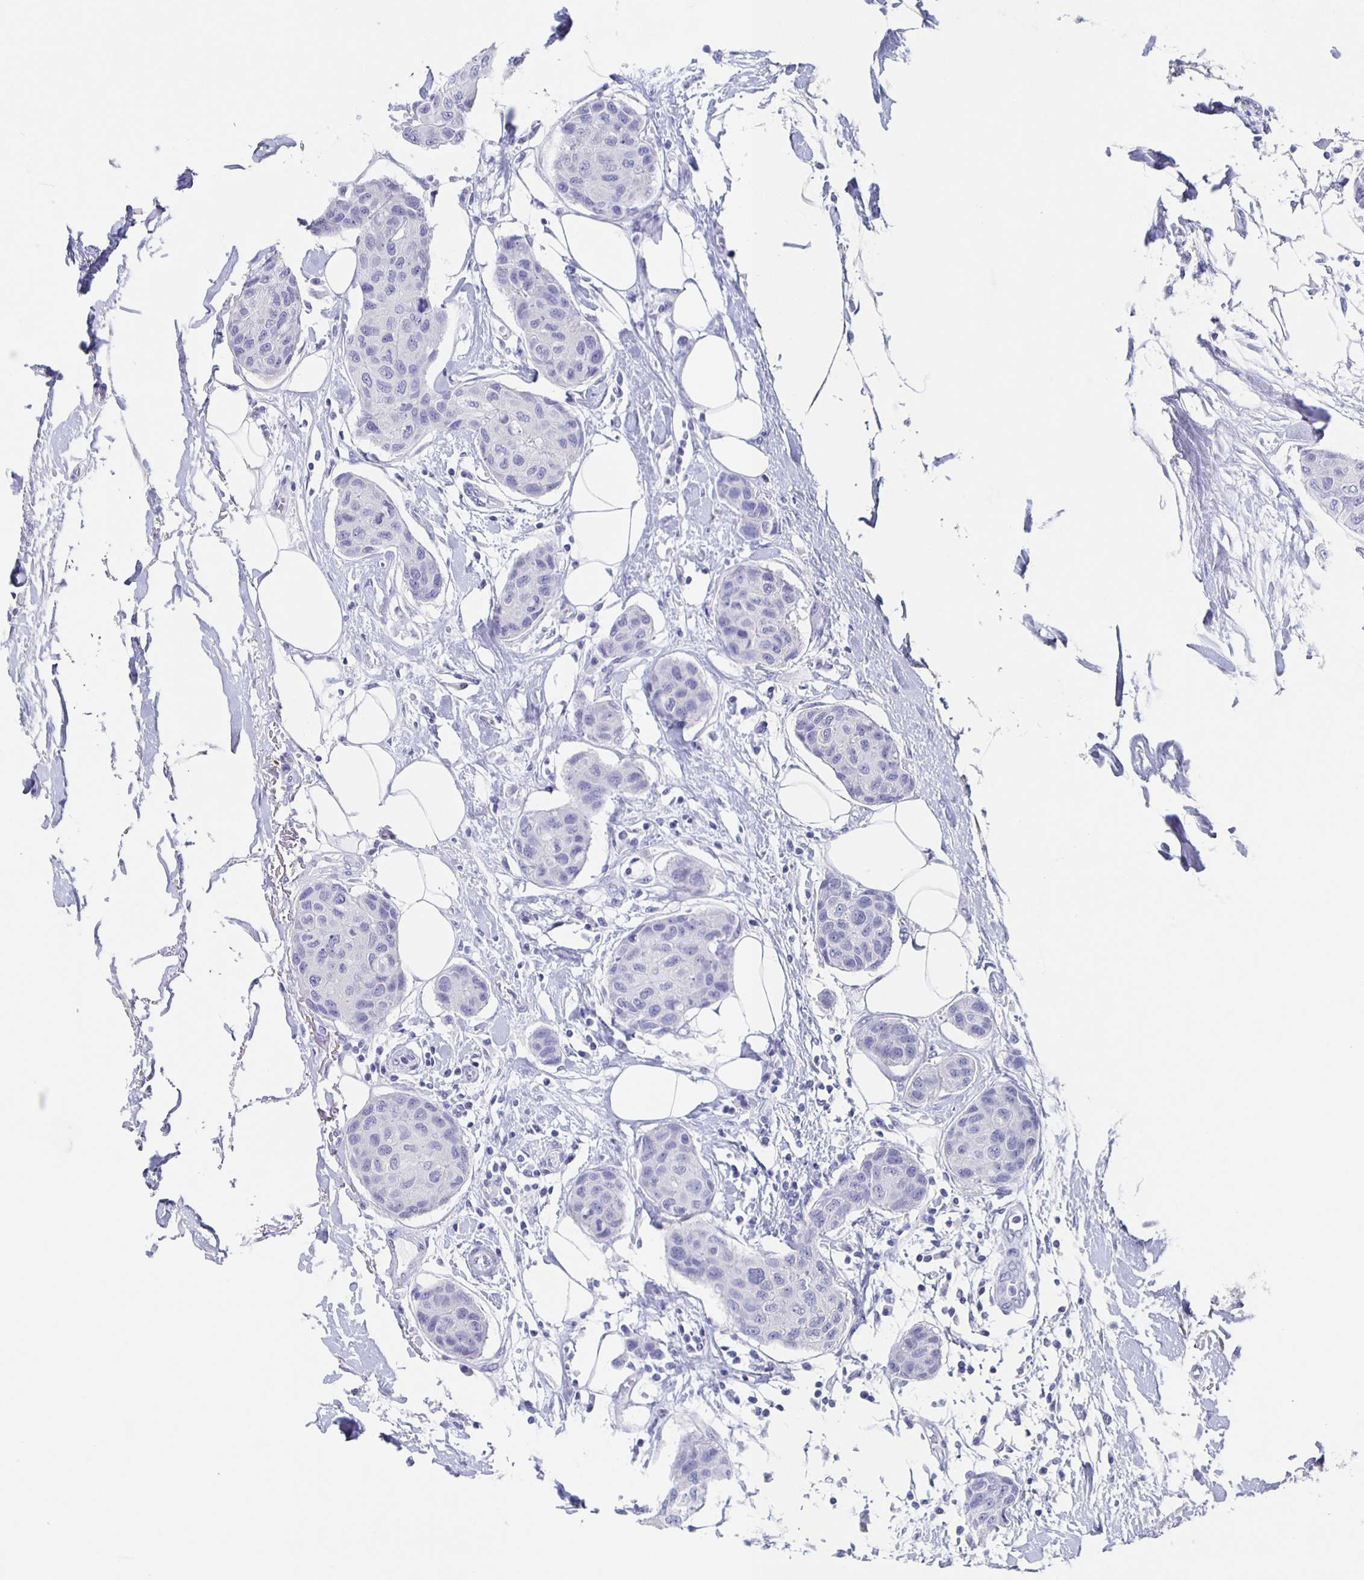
{"staining": {"intensity": "negative", "quantity": "none", "location": "none"}, "tissue": "breast cancer", "cell_type": "Tumor cells", "image_type": "cancer", "snomed": [{"axis": "morphology", "description": "Duct carcinoma"}, {"axis": "topography", "description": "Breast"}, {"axis": "topography", "description": "Lymph node"}], "caption": "Tumor cells show no significant staining in invasive ductal carcinoma (breast).", "gene": "SLC34A2", "patient": {"sex": "female", "age": 80}}